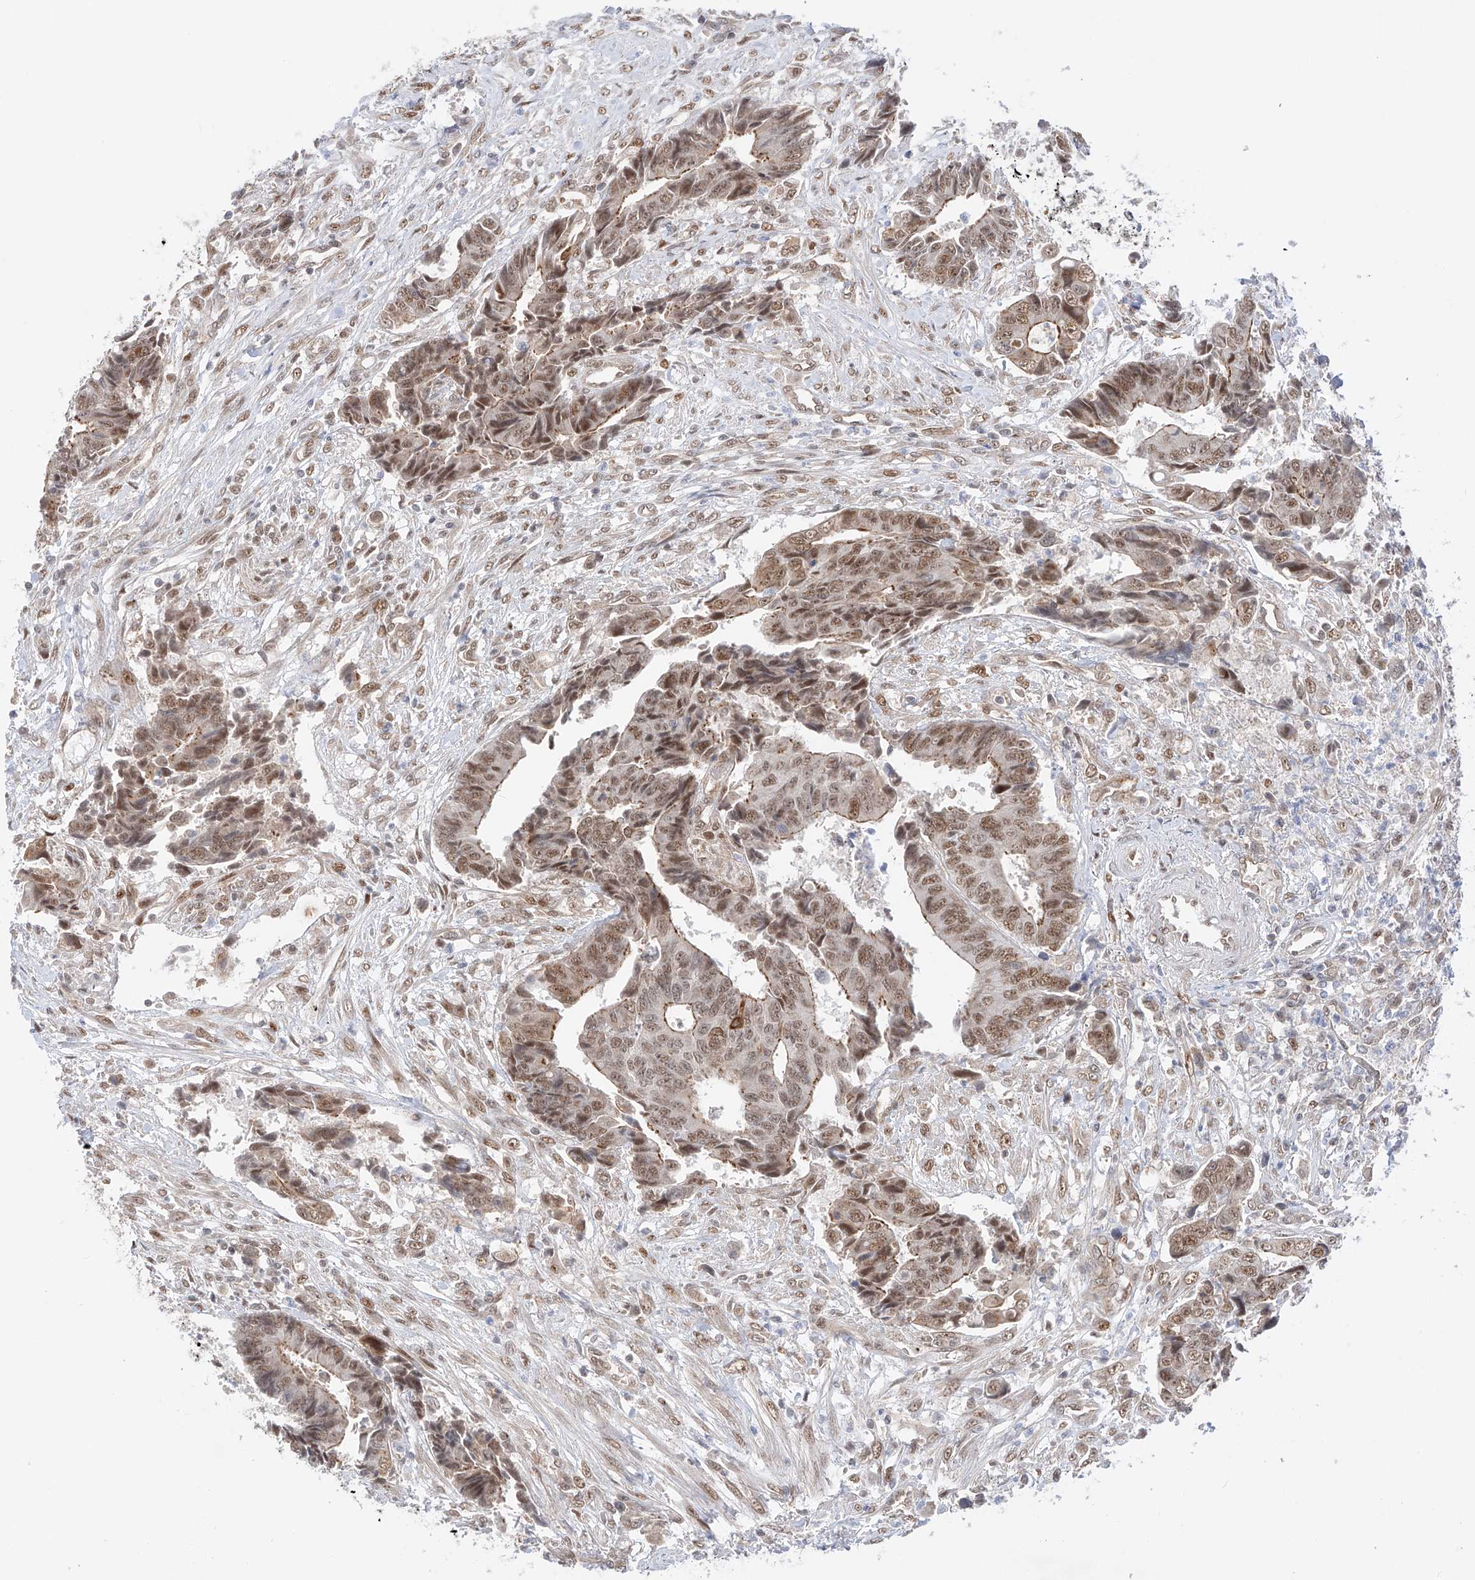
{"staining": {"intensity": "moderate", "quantity": ">75%", "location": "cytoplasmic/membranous,nuclear"}, "tissue": "colorectal cancer", "cell_type": "Tumor cells", "image_type": "cancer", "snomed": [{"axis": "morphology", "description": "Adenocarcinoma, NOS"}, {"axis": "topography", "description": "Rectum"}], "caption": "A medium amount of moderate cytoplasmic/membranous and nuclear staining is appreciated in approximately >75% of tumor cells in colorectal adenocarcinoma tissue. Nuclei are stained in blue.", "gene": "POGK", "patient": {"sex": "male", "age": 84}}